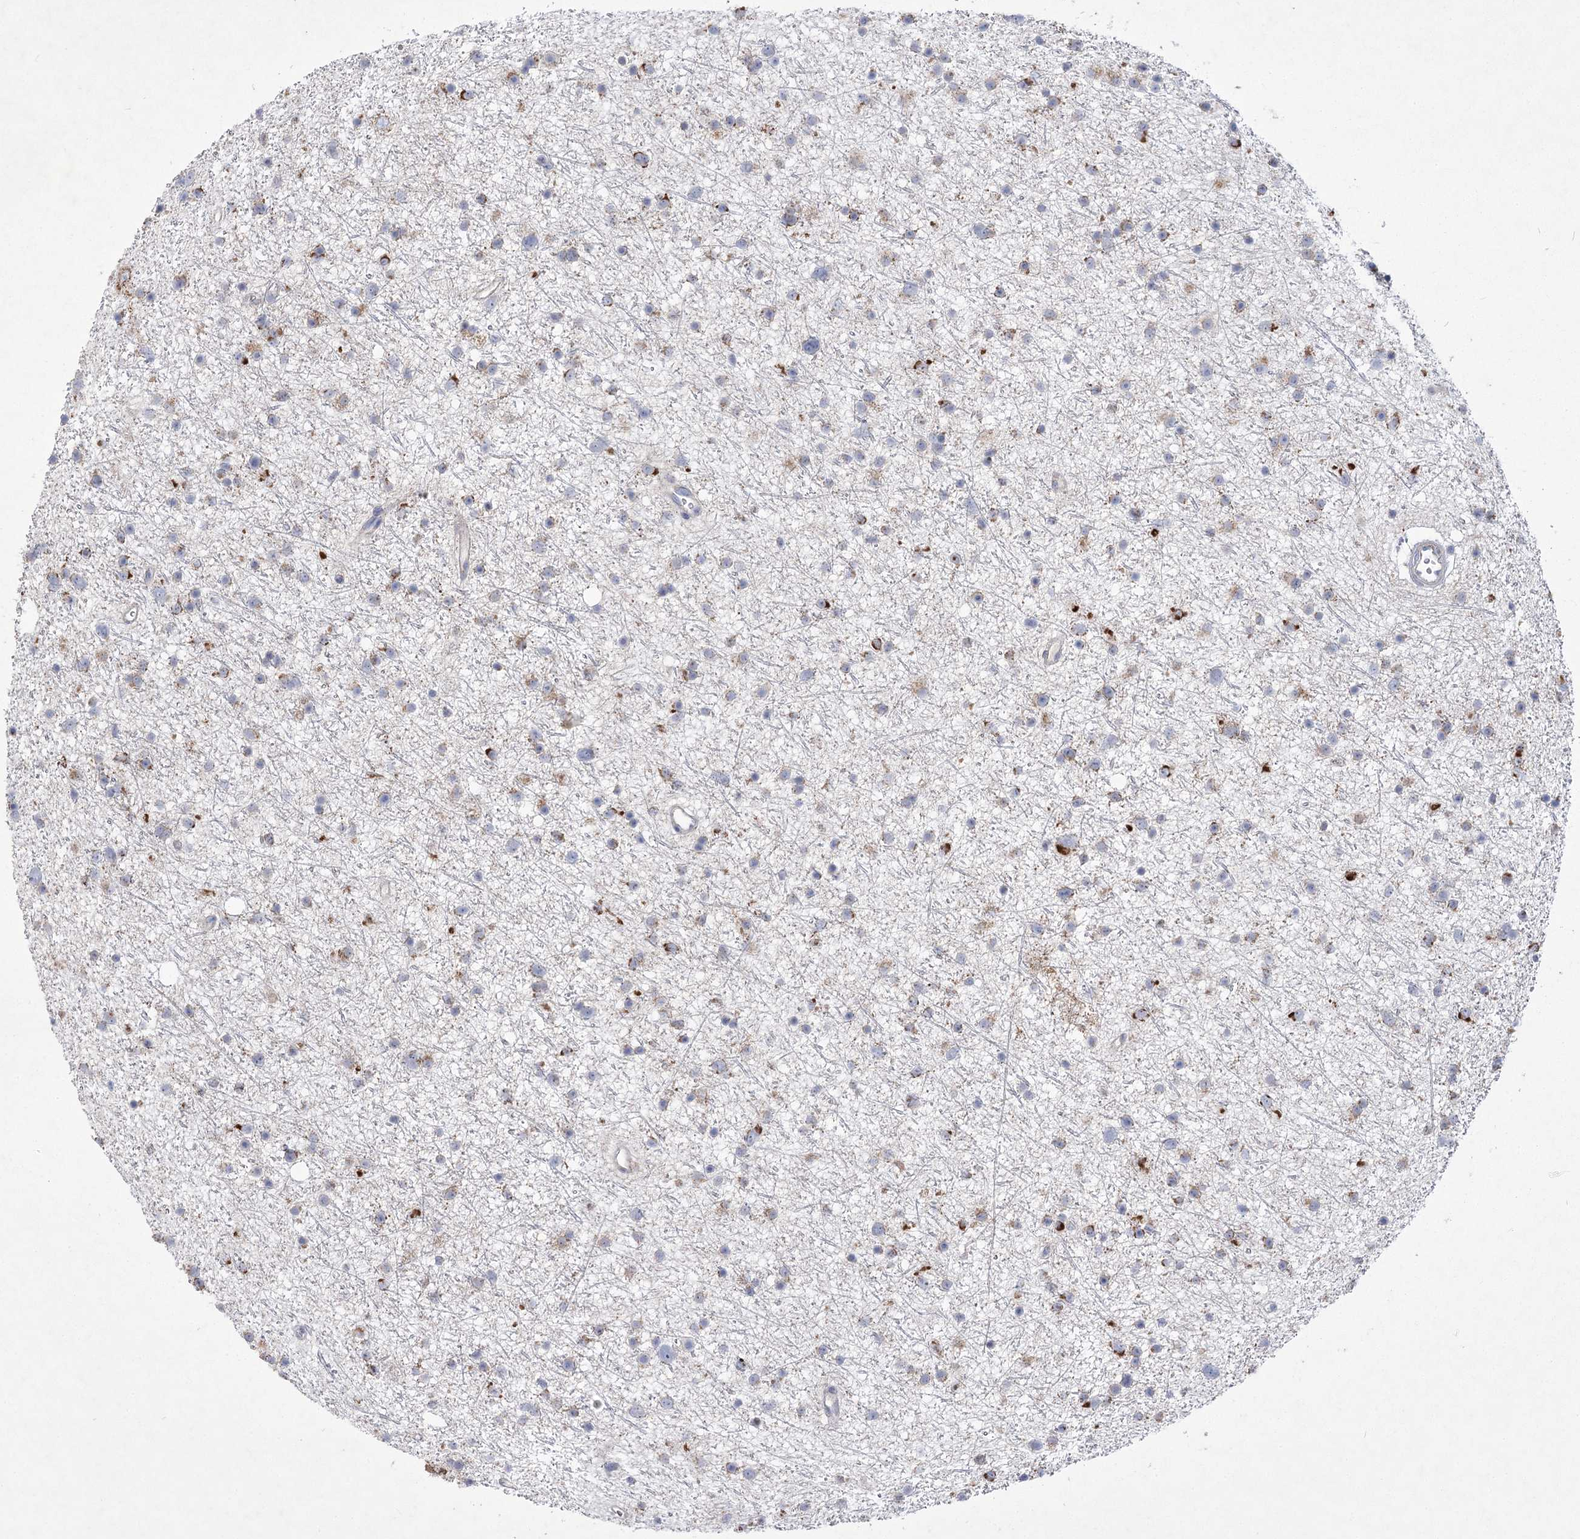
{"staining": {"intensity": "moderate", "quantity": "25%-75%", "location": "cytoplasmic/membranous"}, "tissue": "glioma", "cell_type": "Tumor cells", "image_type": "cancer", "snomed": [{"axis": "morphology", "description": "Glioma, malignant, Low grade"}, {"axis": "topography", "description": "Cerebral cortex"}], "caption": "Glioma stained with immunohistochemistry (IHC) demonstrates moderate cytoplasmic/membranous staining in about 25%-75% of tumor cells.", "gene": "PDHB", "patient": {"sex": "female", "age": 39}}